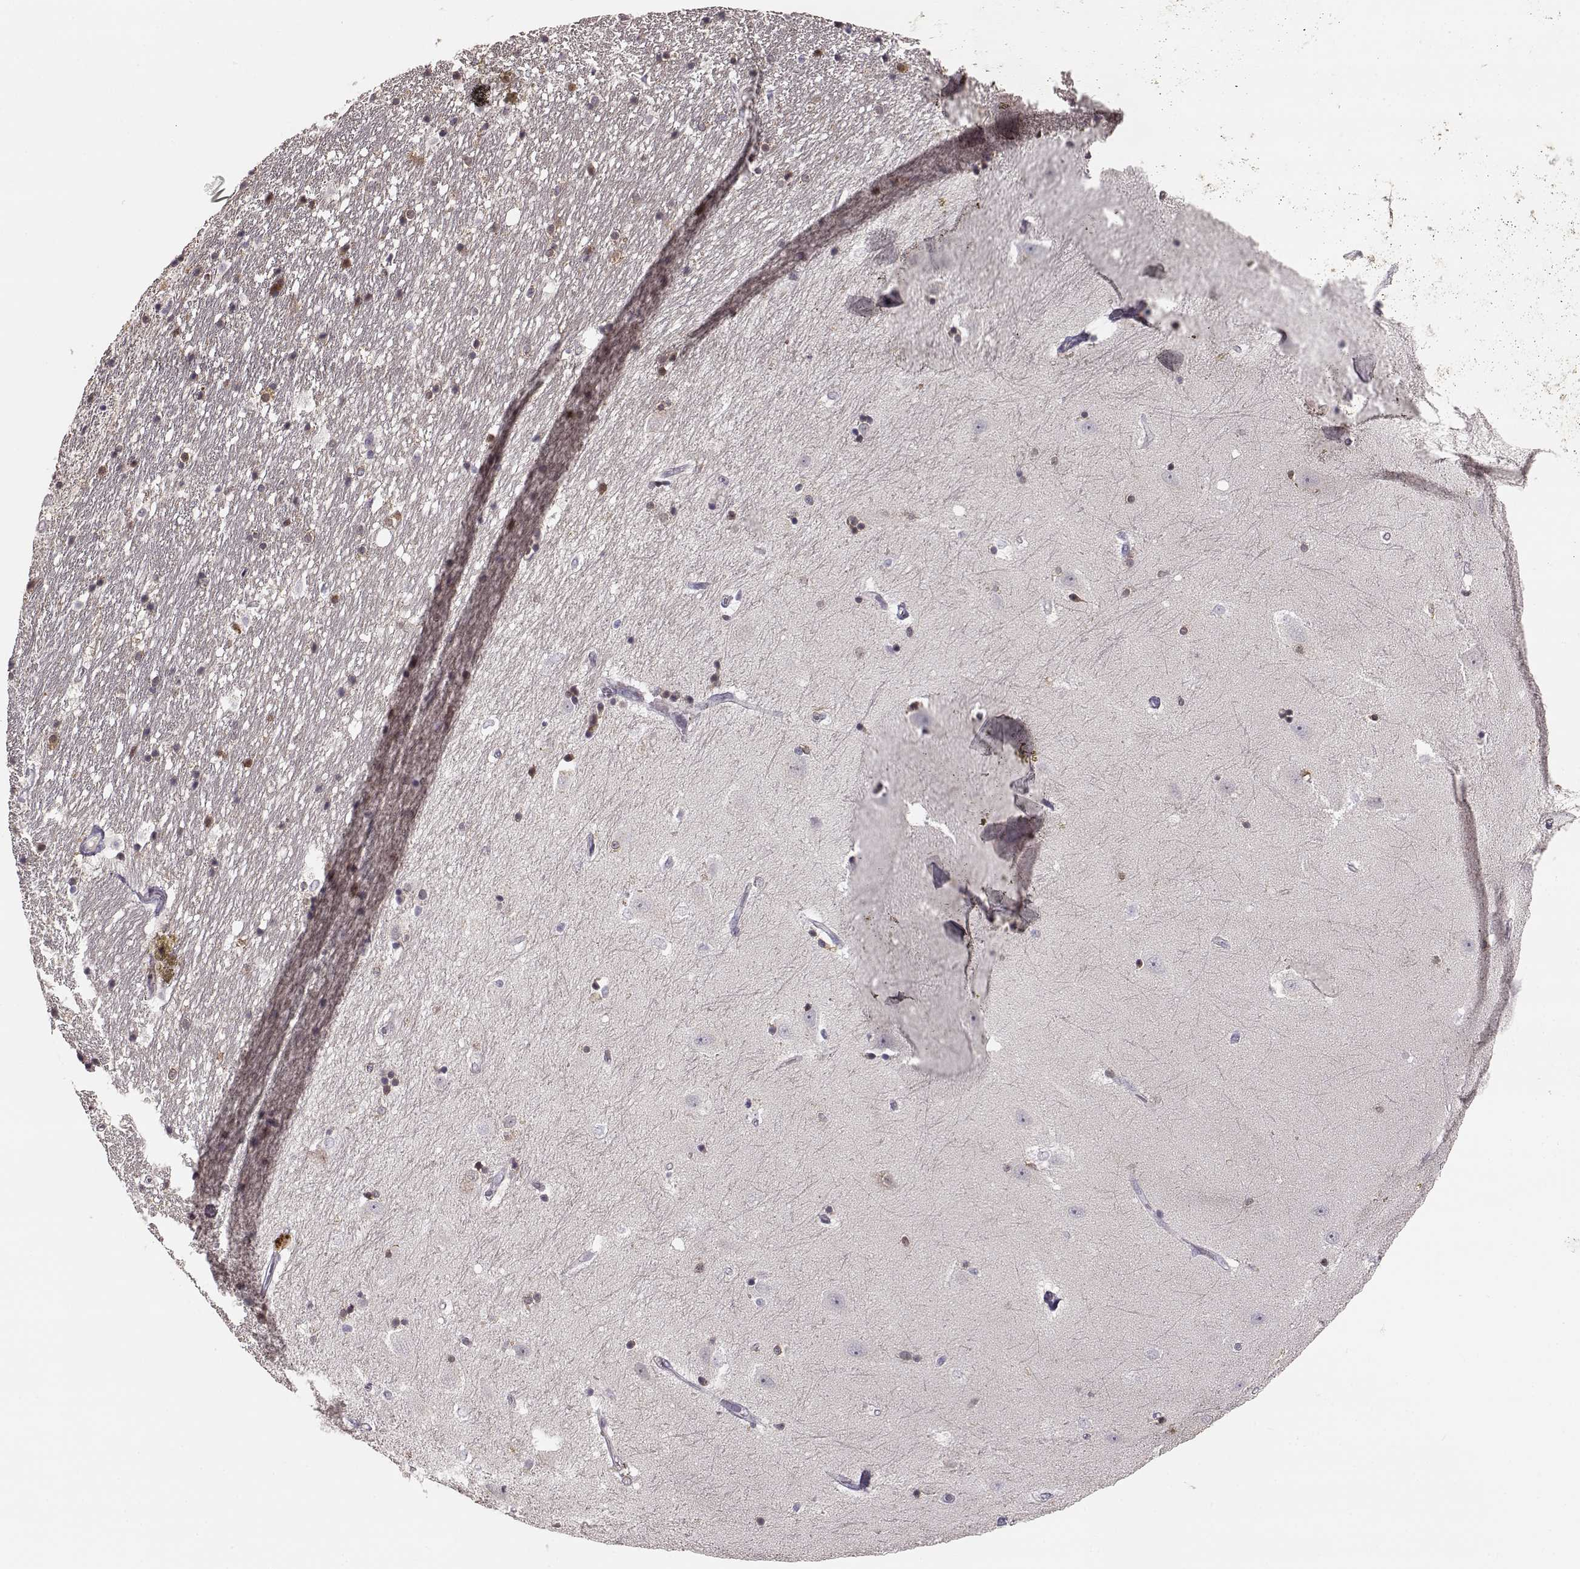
{"staining": {"intensity": "negative", "quantity": "none", "location": "none"}, "tissue": "hippocampus", "cell_type": "Glial cells", "image_type": "normal", "snomed": [{"axis": "morphology", "description": "Normal tissue, NOS"}, {"axis": "topography", "description": "Hippocampus"}], "caption": "DAB (3,3'-diaminobenzidine) immunohistochemical staining of benign human hippocampus shows no significant expression in glial cells.", "gene": "GPR50", "patient": {"sex": "male", "age": 49}}